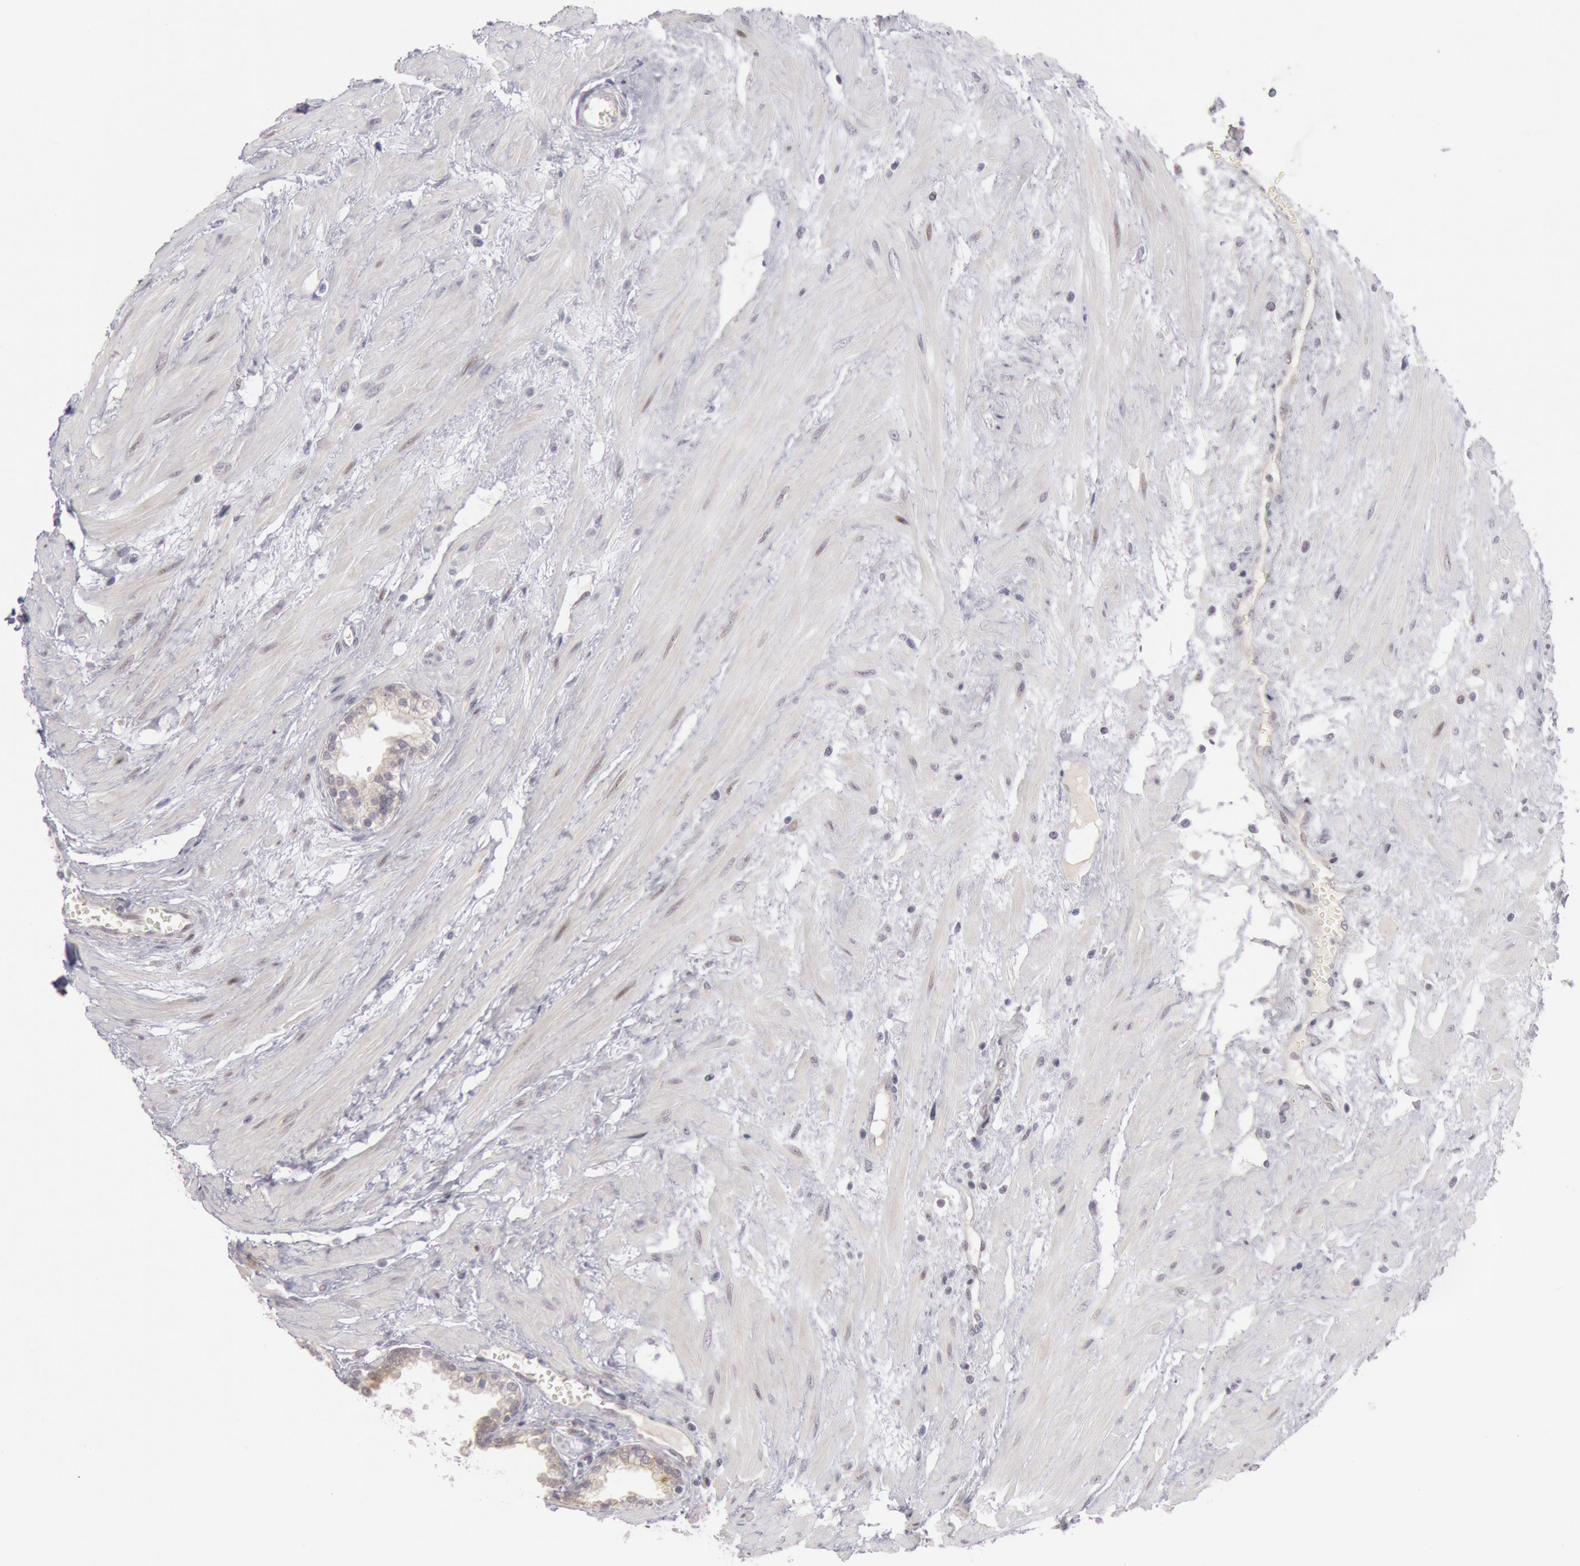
{"staining": {"intensity": "weak", "quantity": ">75%", "location": "cytoplasmic/membranous"}, "tissue": "prostate", "cell_type": "Glandular cells", "image_type": "normal", "snomed": [{"axis": "morphology", "description": "Normal tissue, NOS"}, {"axis": "topography", "description": "Prostate"}], "caption": "Immunohistochemistry (IHC) of benign prostate exhibits low levels of weak cytoplasmic/membranous positivity in approximately >75% of glandular cells. (Brightfield microscopy of DAB IHC at high magnification).", "gene": "JOSD1", "patient": {"sex": "male", "age": 64}}